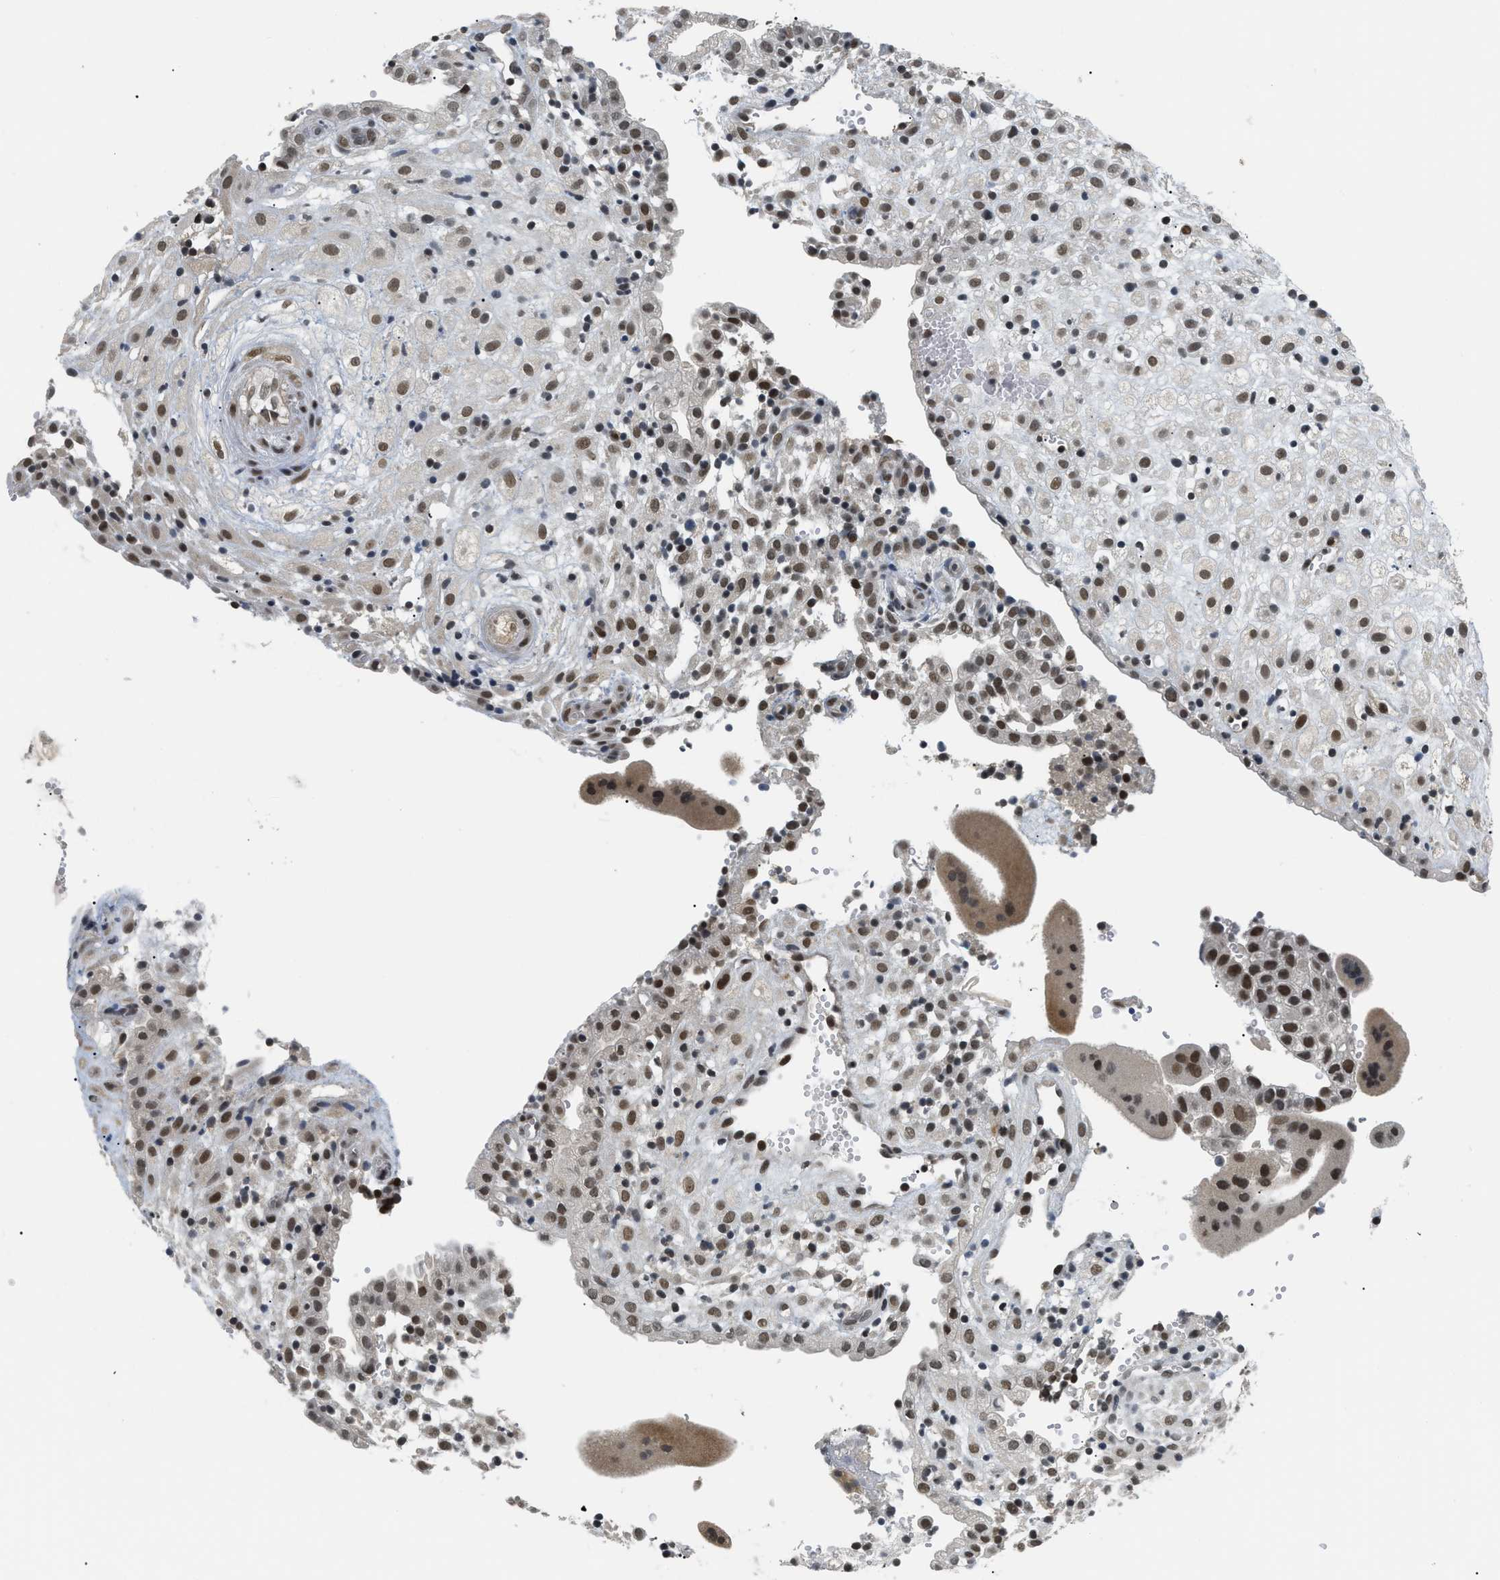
{"staining": {"intensity": "moderate", "quantity": "<25%", "location": "cytoplasmic/membranous,nuclear"}, "tissue": "placenta", "cell_type": "Decidual cells", "image_type": "normal", "snomed": [{"axis": "morphology", "description": "Normal tissue, NOS"}, {"axis": "topography", "description": "Placenta"}], "caption": "Protein staining of benign placenta exhibits moderate cytoplasmic/membranous,nuclear positivity in approximately <25% of decidual cells. (Brightfield microscopy of DAB IHC at high magnification).", "gene": "MZF1", "patient": {"sex": "female", "age": 18}}